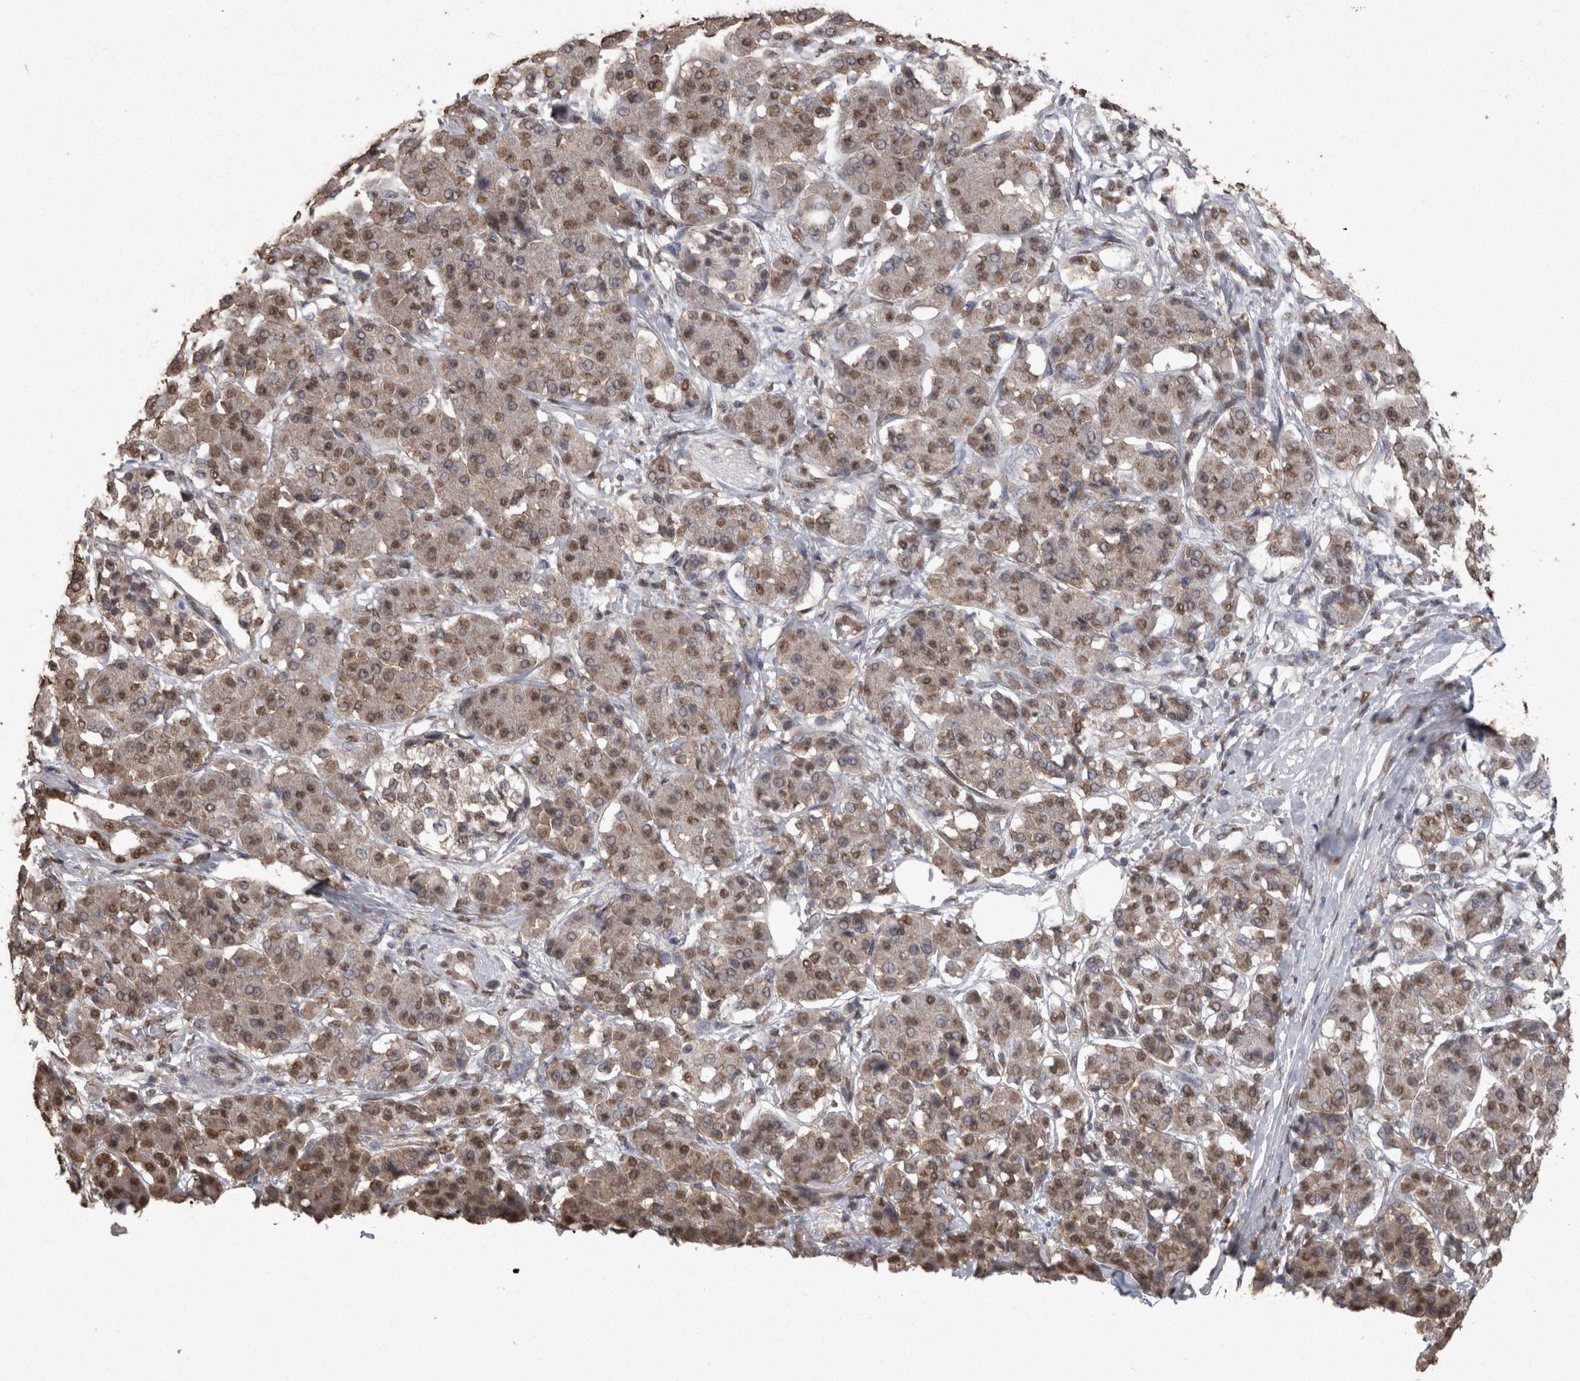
{"staining": {"intensity": "moderate", "quantity": "25%-75%", "location": "nuclear"}, "tissue": "pancreatic cancer", "cell_type": "Tumor cells", "image_type": "cancer", "snomed": [{"axis": "morphology", "description": "Adenocarcinoma, NOS"}, {"axis": "topography", "description": "Pancreas"}], "caption": "Brown immunohistochemical staining in pancreatic cancer reveals moderate nuclear expression in approximately 25%-75% of tumor cells.", "gene": "SMAD7", "patient": {"sex": "female", "age": 56}}